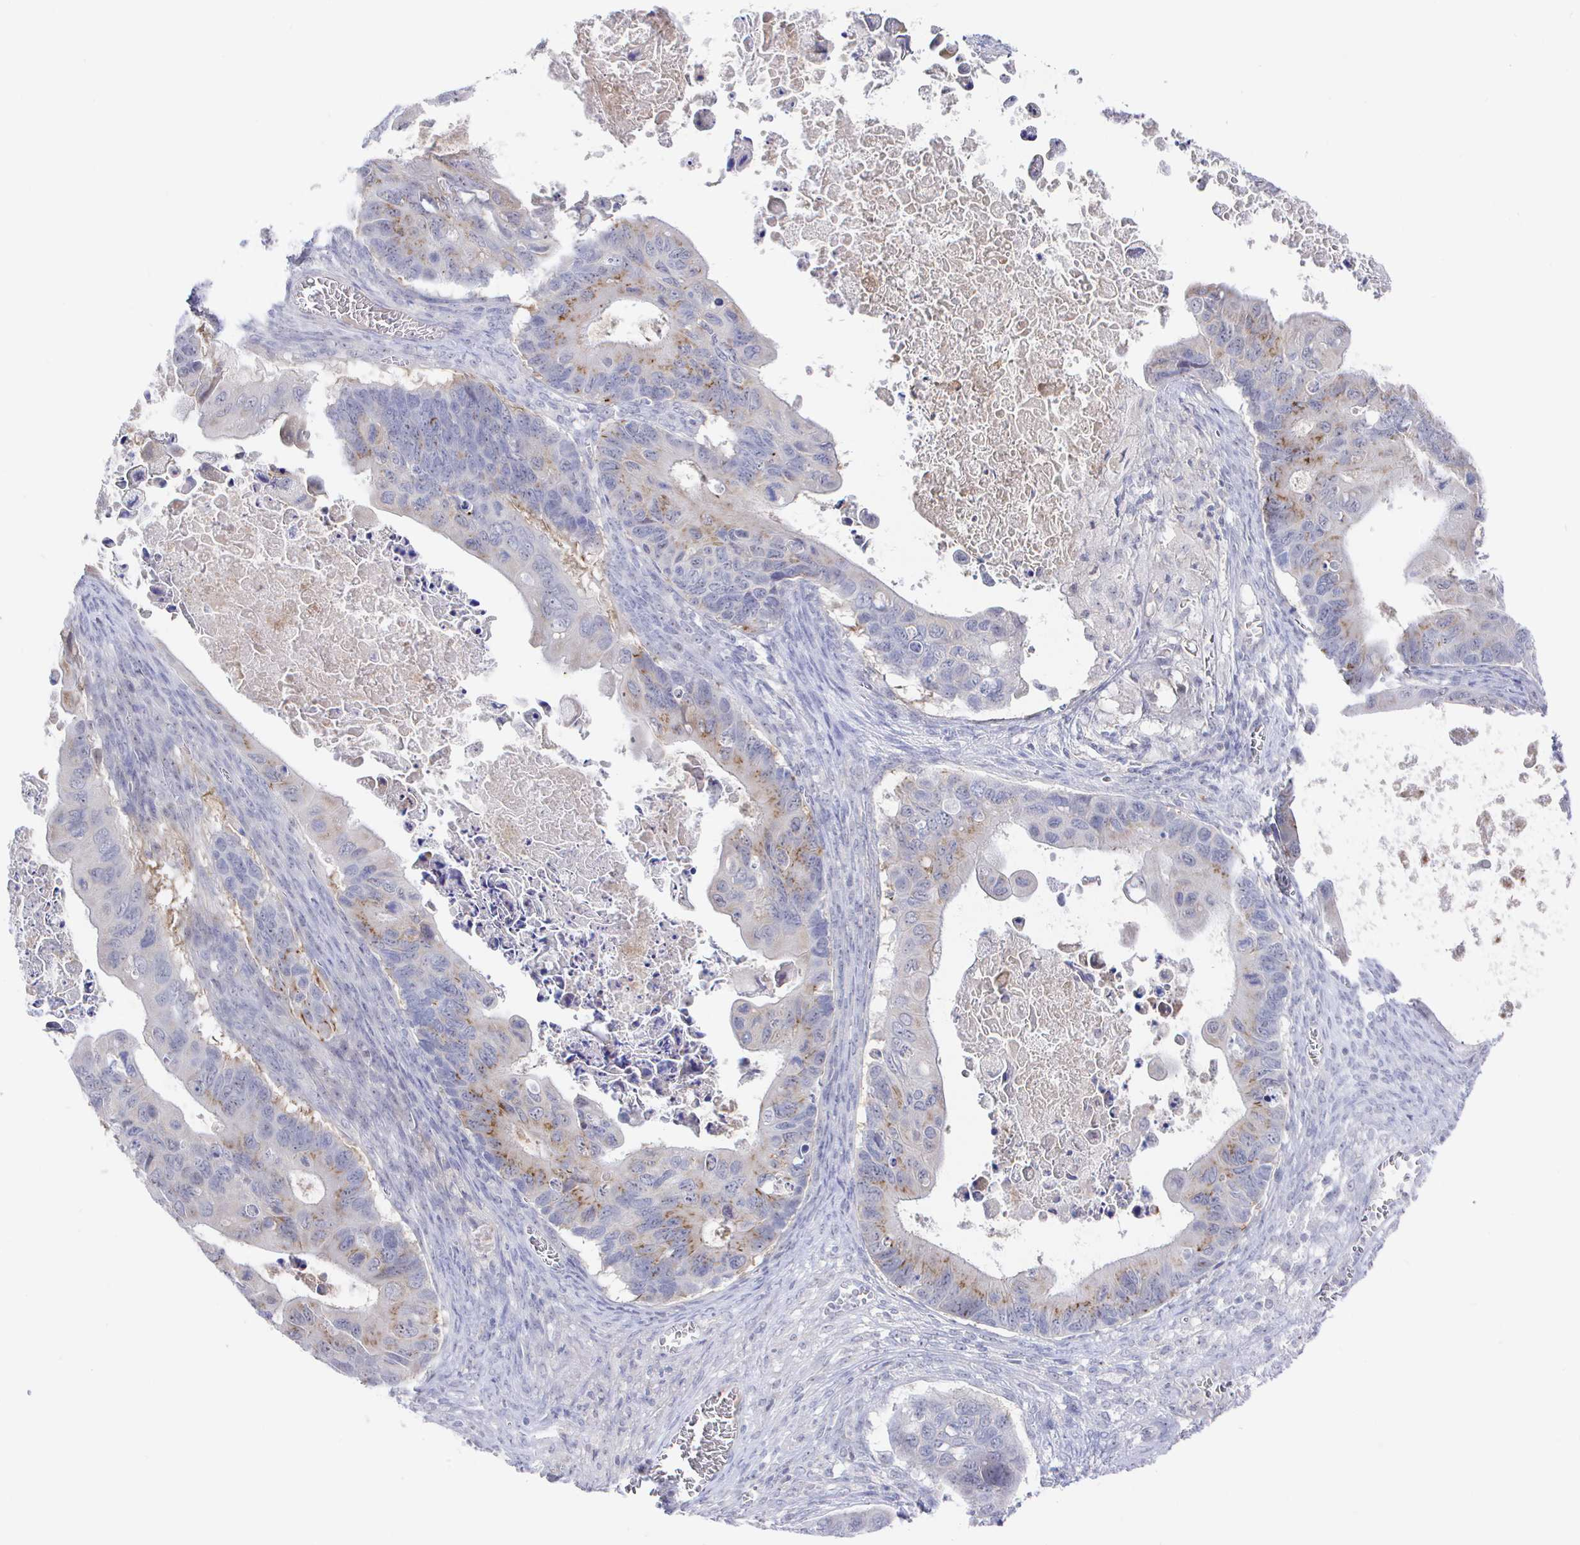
{"staining": {"intensity": "moderate", "quantity": "<25%", "location": "cytoplasmic/membranous"}, "tissue": "ovarian cancer", "cell_type": "Tumor cells", "image_type": "cancer", "snomed": [{"axis": "morphology", "description": "Cystadenocarcinoma, mucinous, NOS"}, {"axis": "topography", "description": "Ovary"}], "caption": "Immunohistochemistry (IHC) of ovarian cancer demonstrates low levels of moderate cytoplasmic/membranous staining in about <25% of tumor cells.", "gene": "LRRC23", "patient": {"sex": "female", "age": 64}}